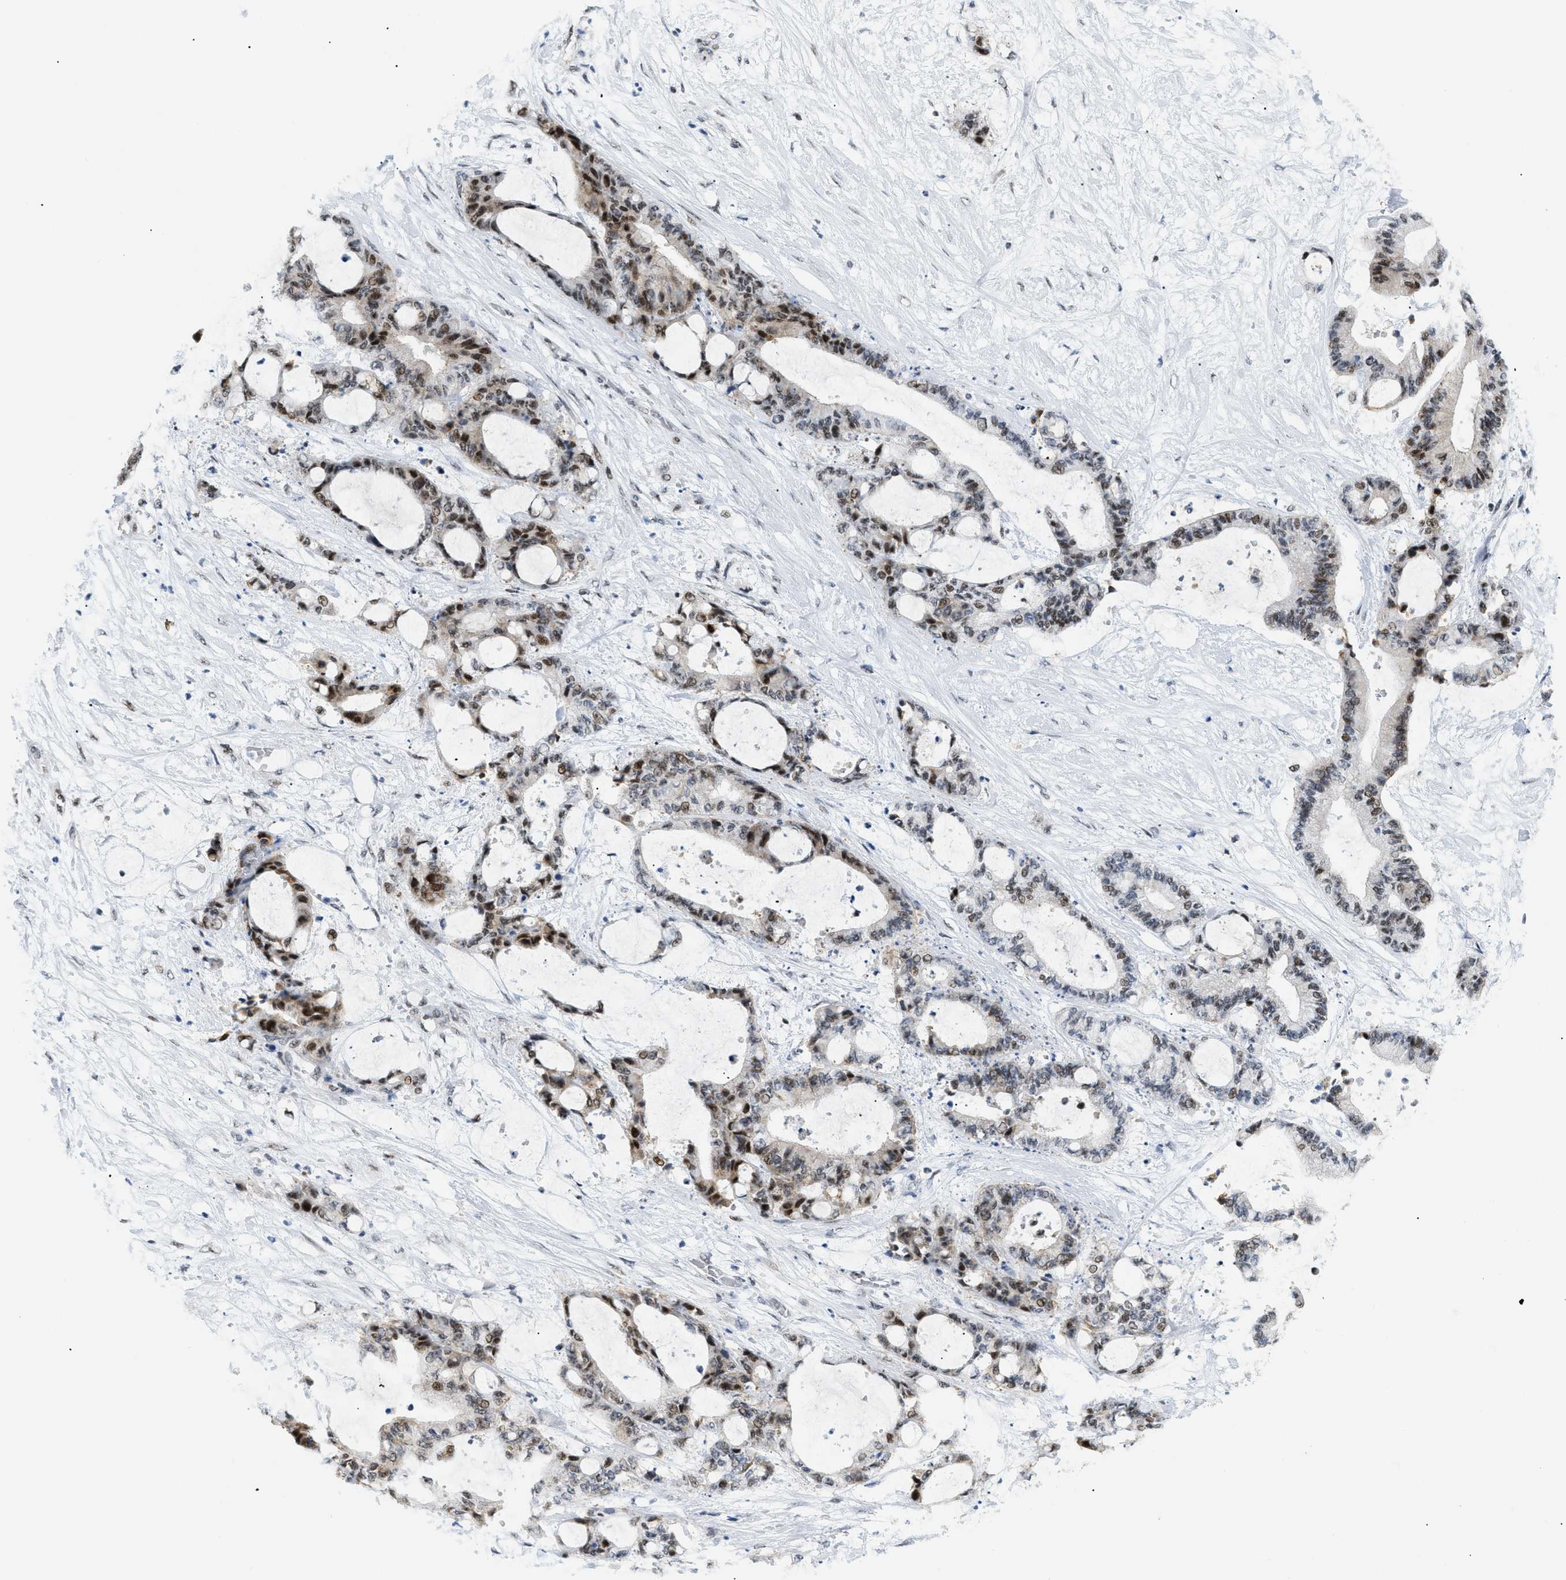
{"staining": {"intensity": "strong", "quantity": ">75%", "location": "nuclear"}, "tissue": "liver cancer", "cell_type": "Tumor cells", "image_type": "cancer", "snomed": [{"axis": "morphology", "description": "Cholangiocarcinoma"}, {"axis": "topography", "description": "Liver"}], "caption": "Protein expression analysis of liver cancer (cholangiocarcinoma) demonstrates strong nuclear staining in approximately >75% of tumor cells.", "gene": "MED1", "patient": {"sex": "female", "age": 73}}